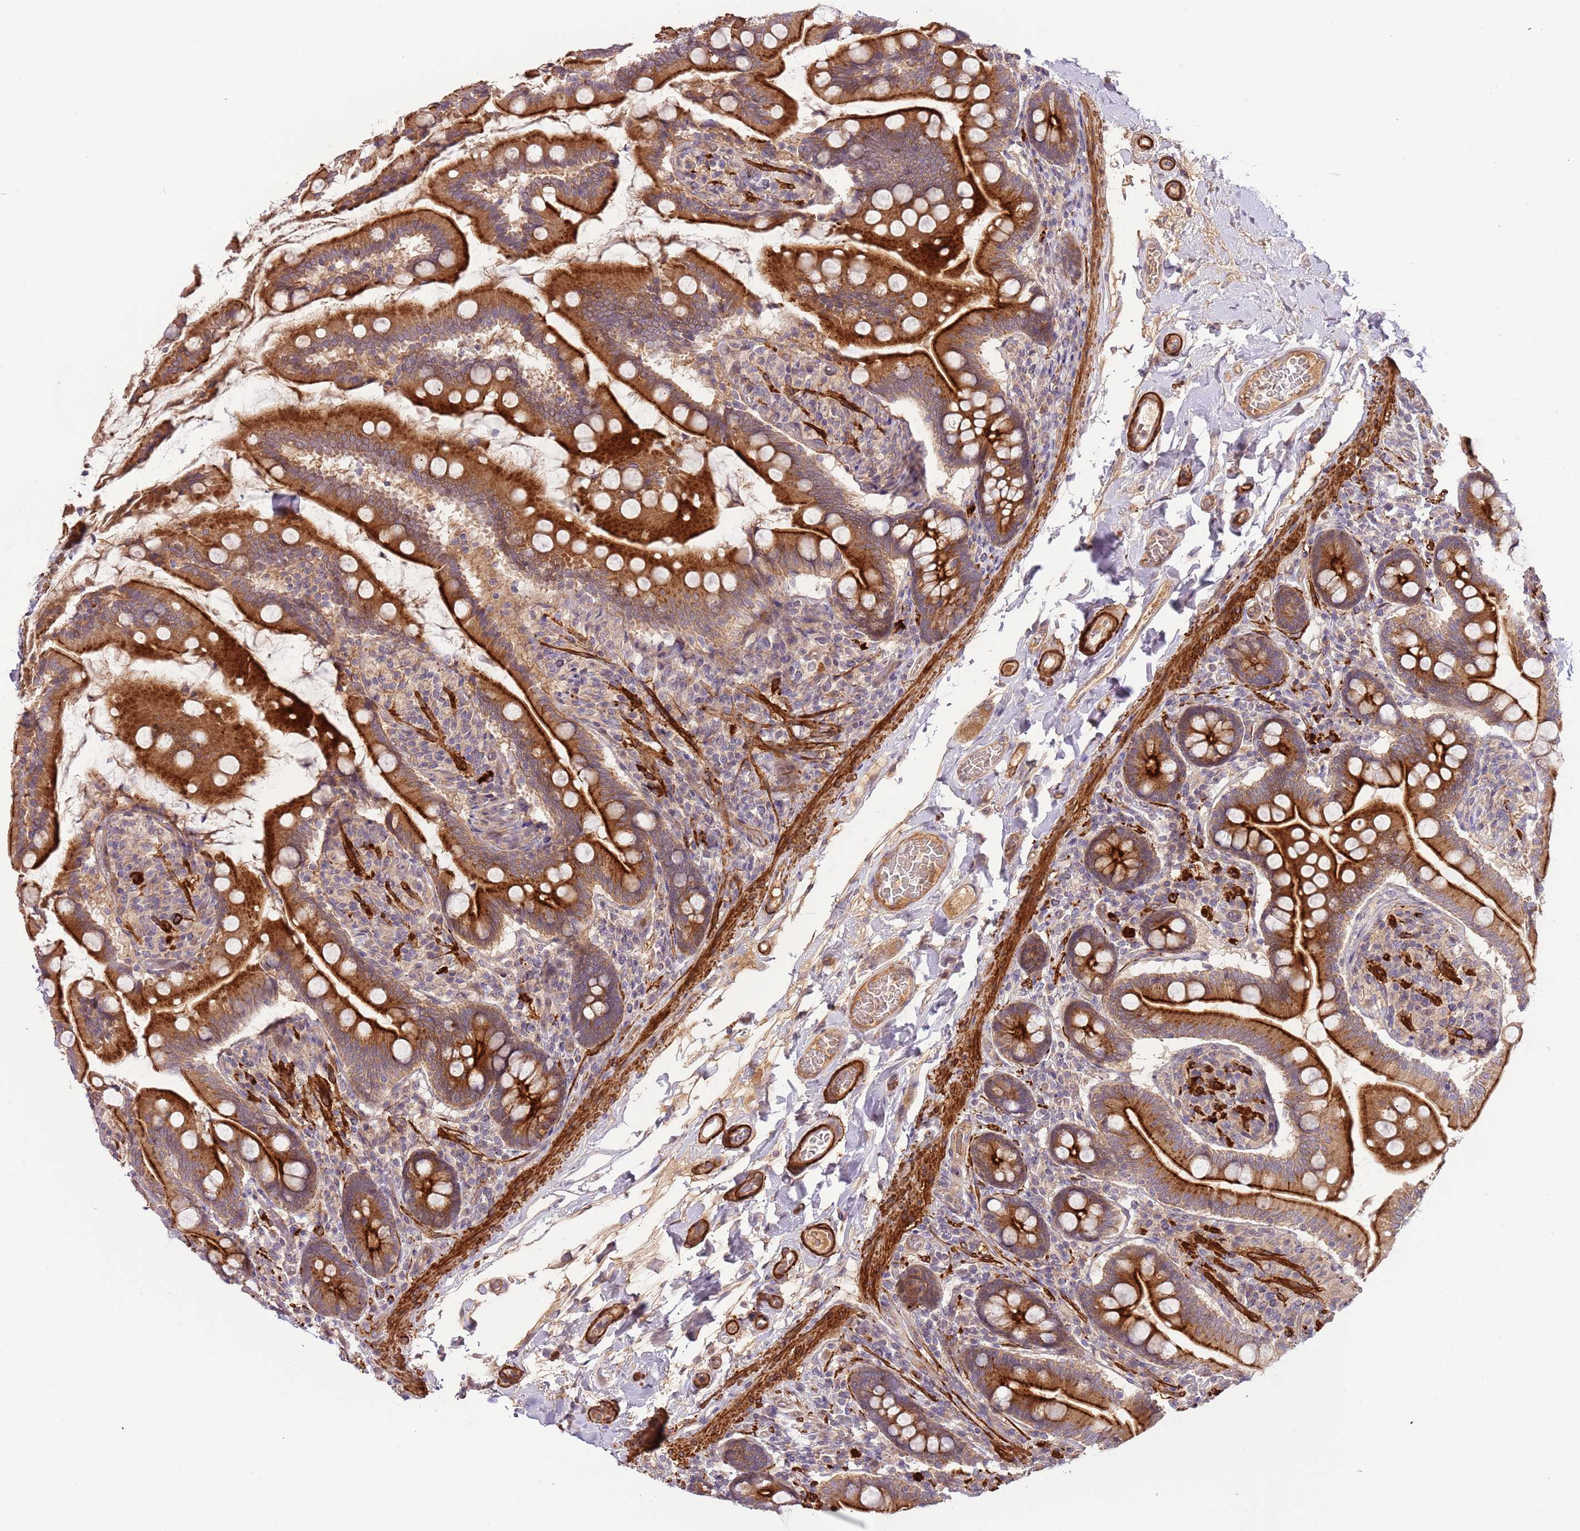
{"staining": {"intensity": "strong", "quantity": ">75%", "location": "cytoplasmic/membranous"}, "tissue": "small intestine", "cell_type": "Glandular cells", "image_type": "normal", "snomed": [{"axis": "morphology", "description": "Normal tissue, NOS"}, {"axis": "topography", "description": "Small intestine"}], "caption": "Immunohistochemistry (DAB (3,3'-diaminobenzidine)) staining of benign small intestine reveals strong cytoplasmic/membranous protein positivity in approximately >75% of glandular cells.", "gene": "RNF128", "patient": {"sex": "female", "age": 64}}